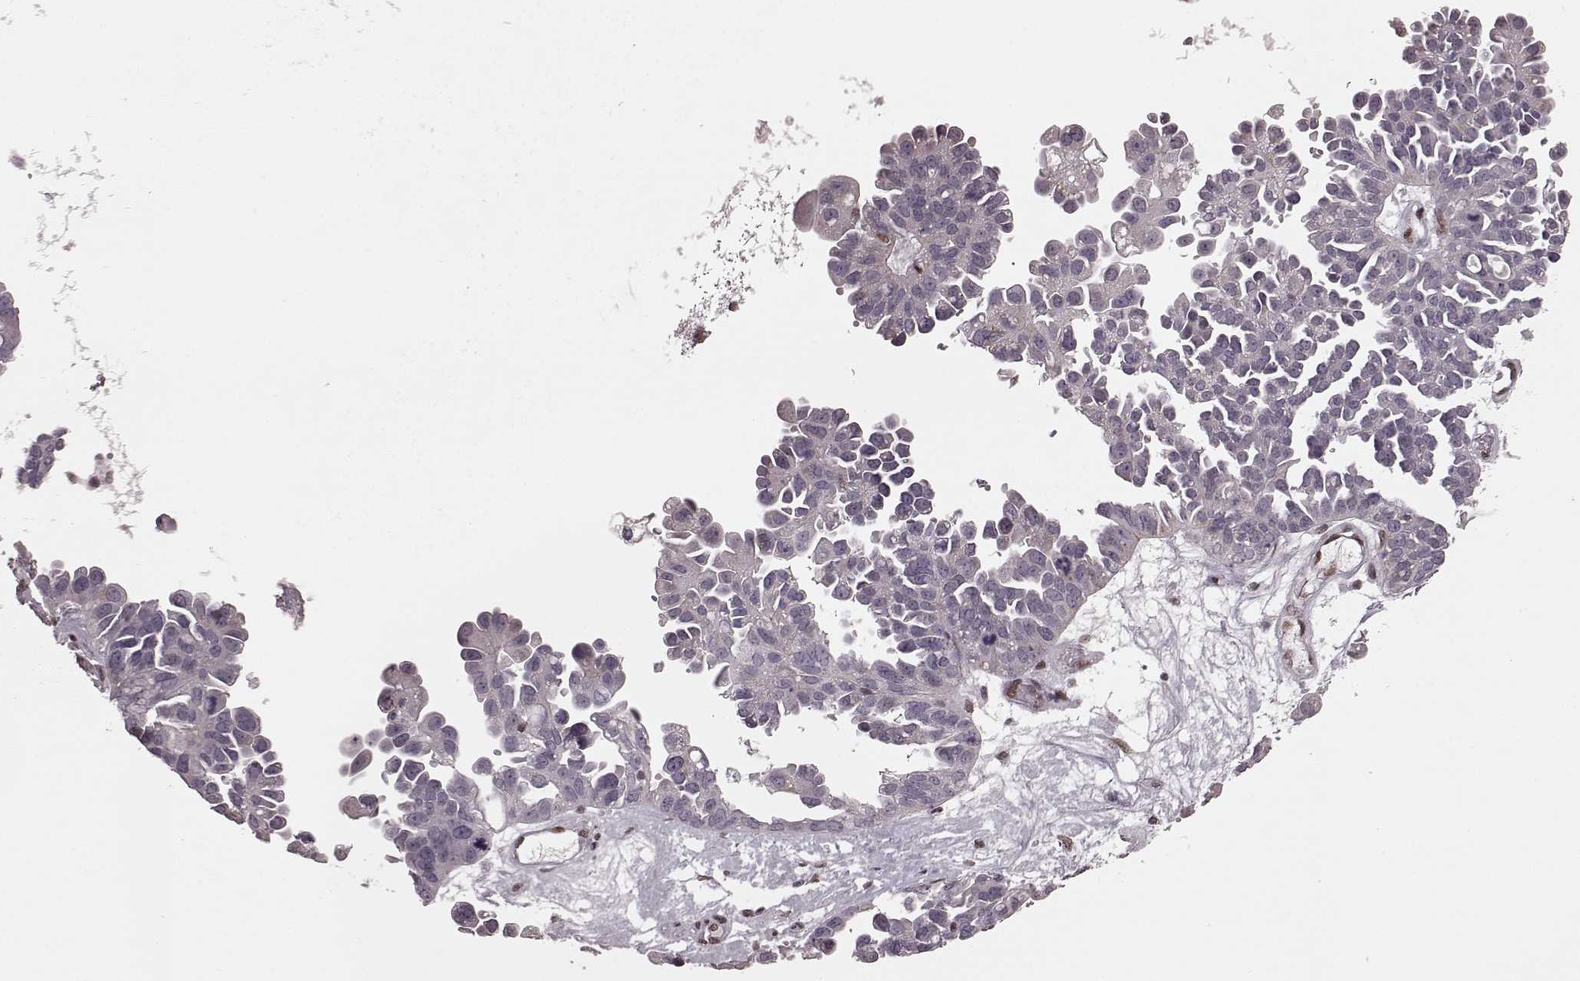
{"staining": {"intensity": "negative", "quantity": "none", "location": "none"}, "tissue": "ovarian cancer", "cell_type": "Tumor cells", "image_type": "cancer", "snomed": [{"axis": "morphology", "description": "Cystadenocarcinoma, serous, NOS"}, {"axis": "topography", "description": "Ovary"}], "caption": "Immunohistochemical staining of ovarian serous cystadenocarcinoma exhibits no significant expression in tumor cells.", "gene": "NR2C1", "patient": {"sex": "female", "age": 53}}